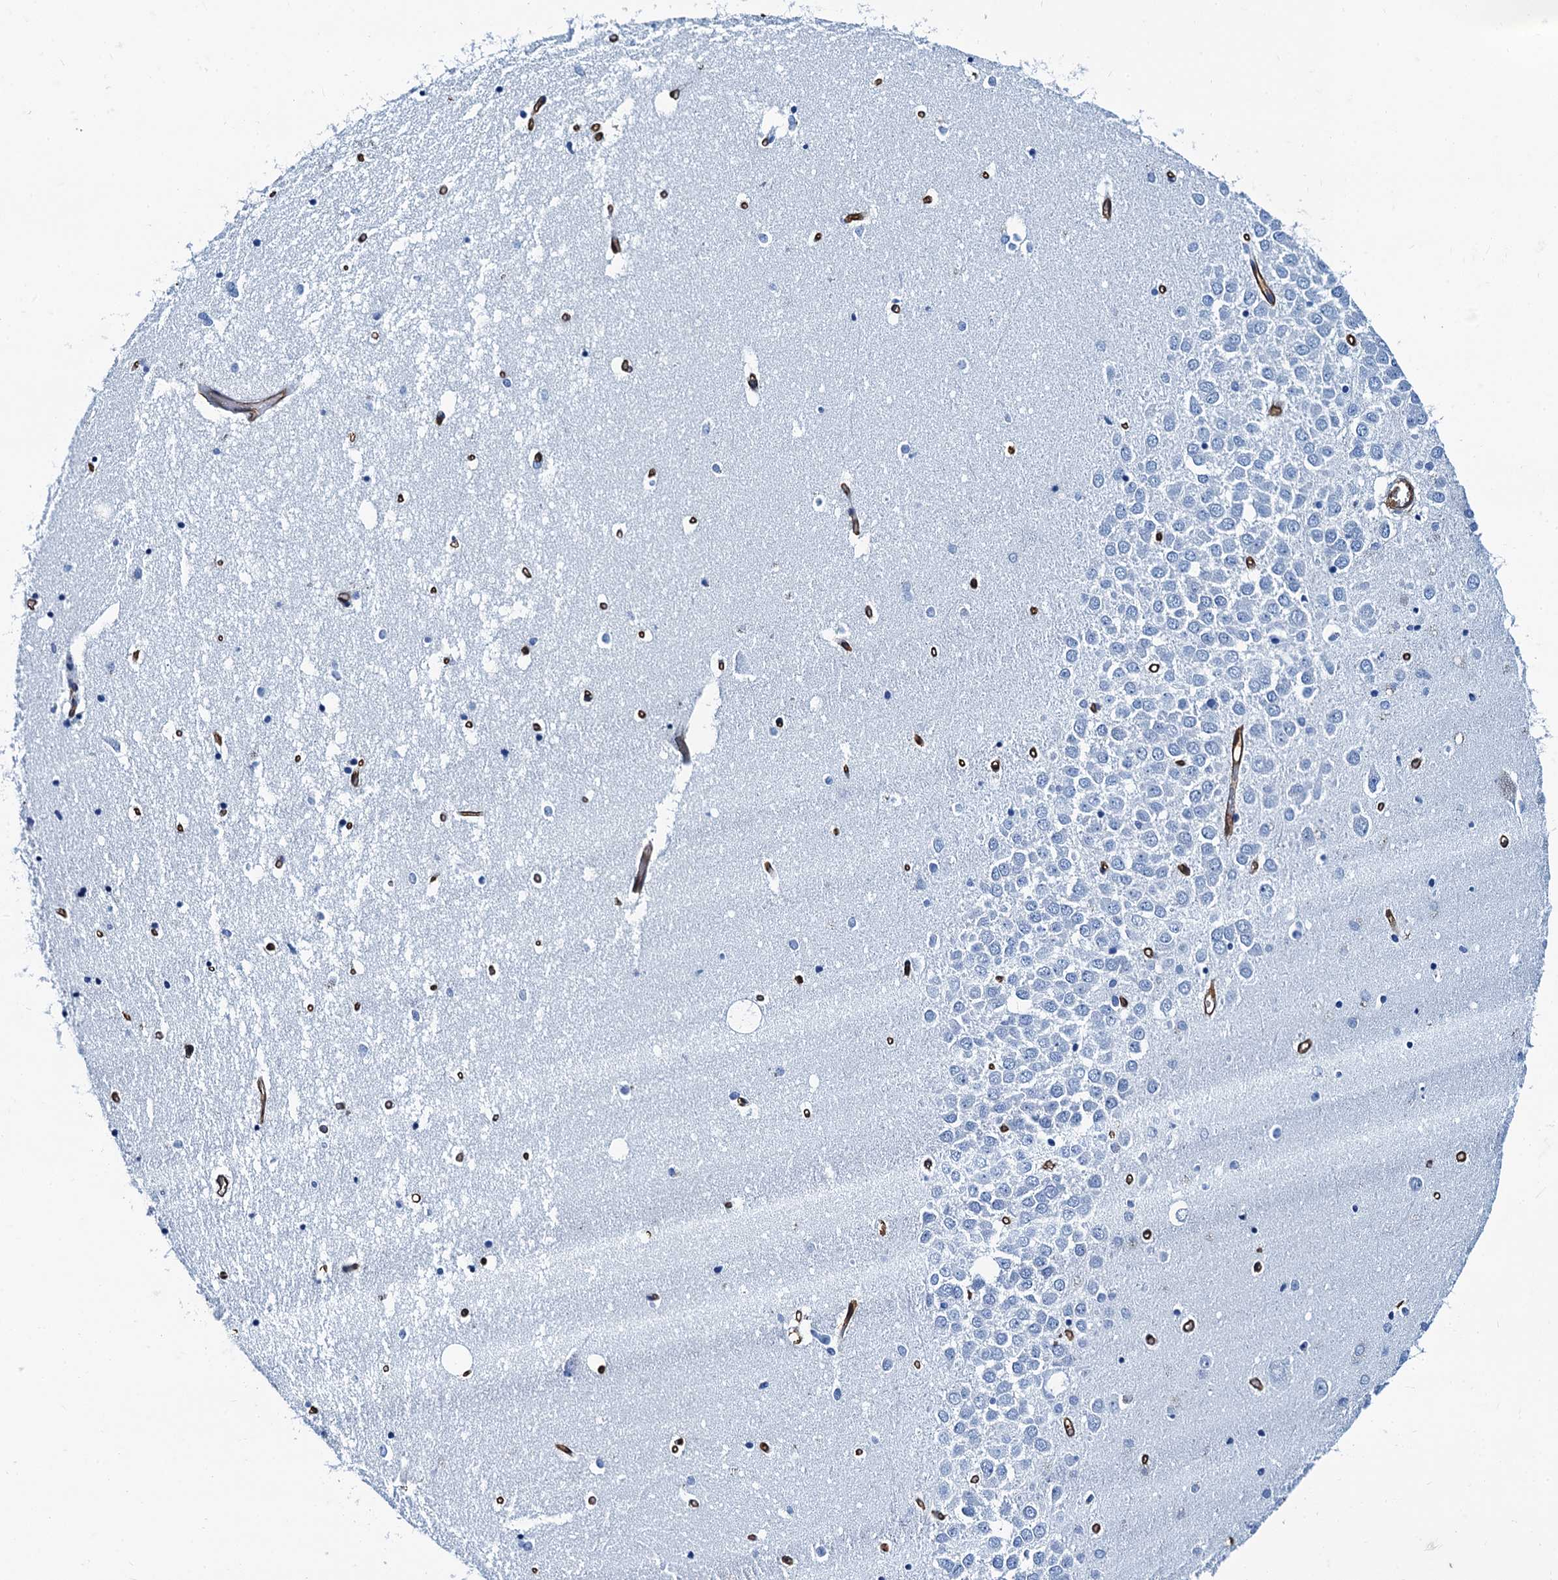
{"staining": {"intensity": "negative", "quantity": "none", "location": "none"}, "tissue": "hippocampus", "cell_type": "Glial cells", "image_type": "normal", "snomed": [{"axis": "morphology", "description": "Normal tissue, NOS"}, {"axis": "topography", "description": "Hippocampus"}], "caption": "This is an immunohistochemistry (IHC) photomicrograph of benign human hippocampus. There is no staining in glial cells.", "gene": "CAVIN2", "patient": {"sex": "male", "age": 70}}